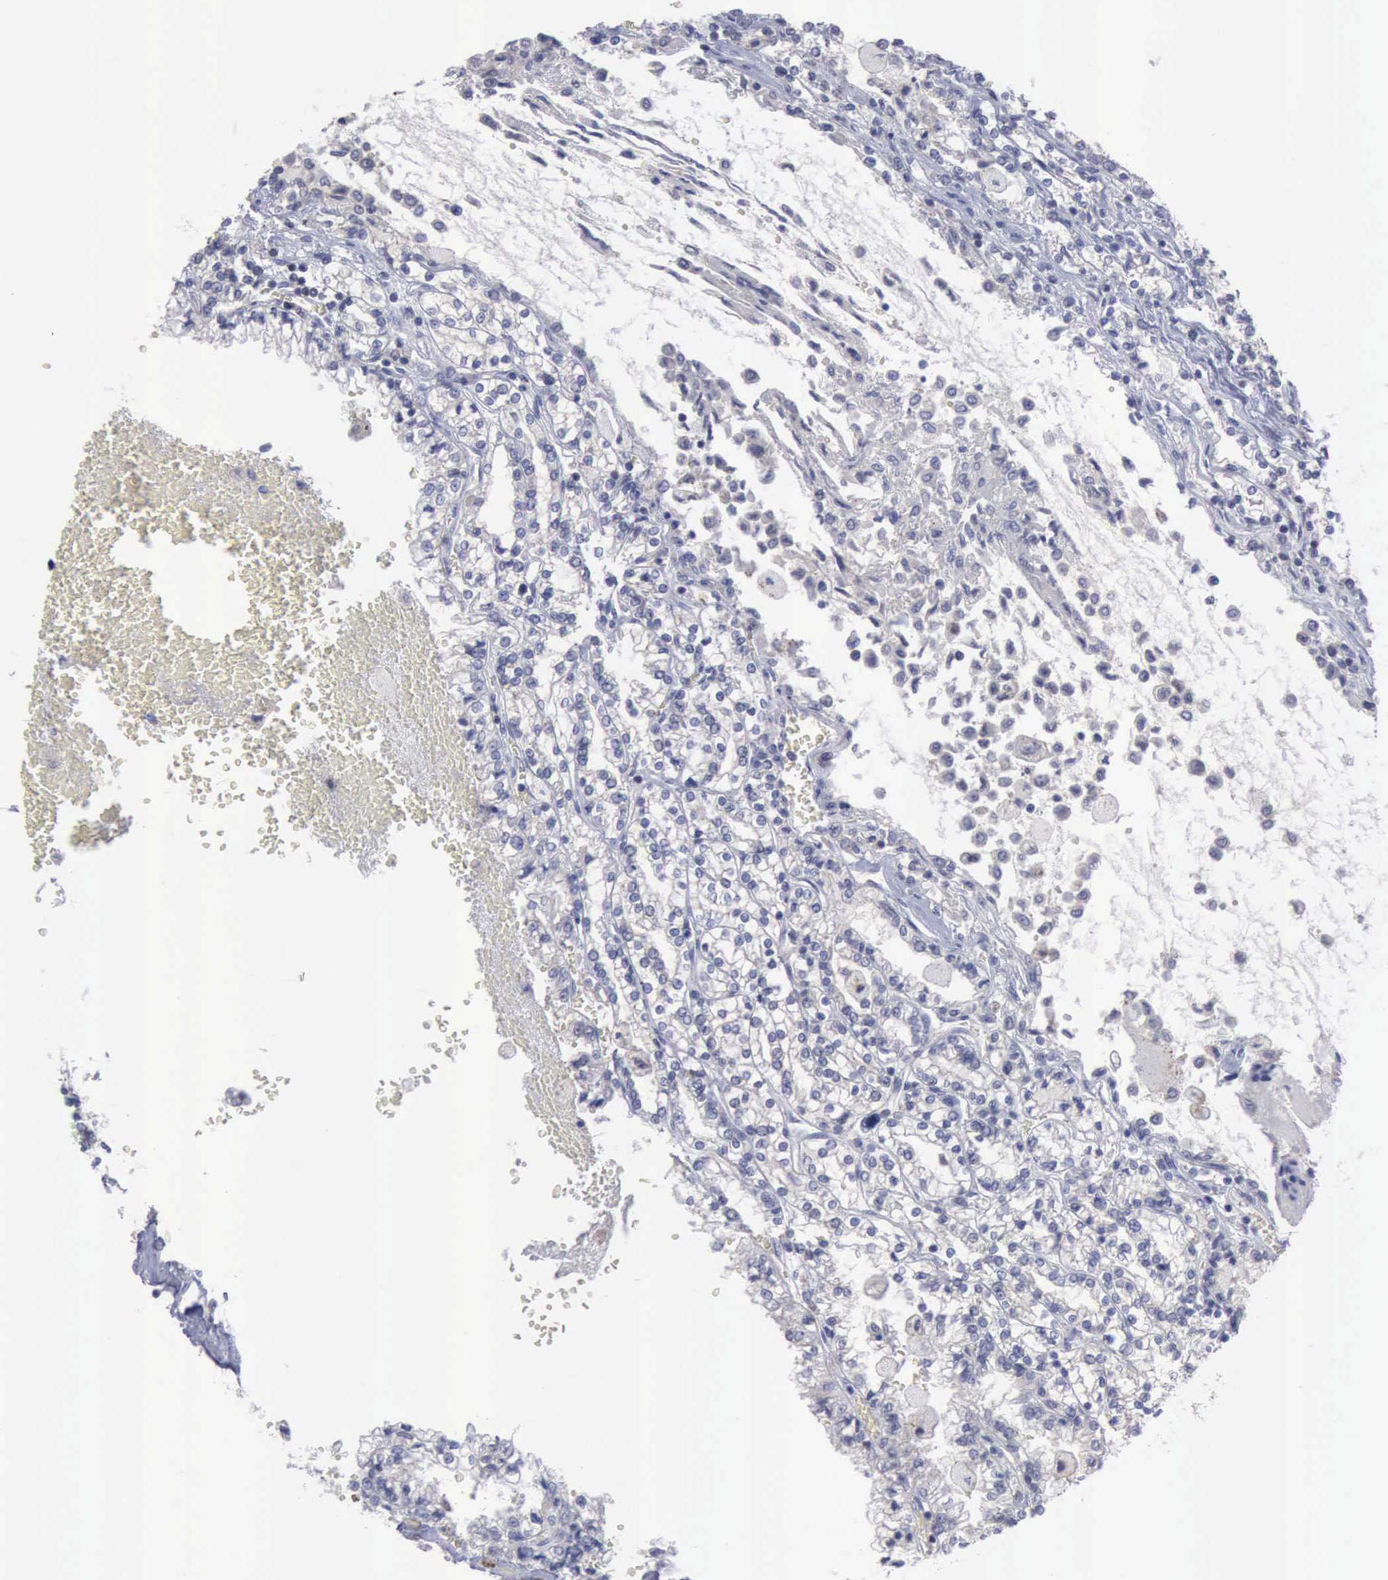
{"staining": {"intensity": "negative", "quantity": "none", "location": "none"}, "tissue": "renal cancer", "cell_type": "Tumor cells", "image_type": "cancer", "snomed": [{"axis": "morphology", "description": "Adenocarcinoma, NOS"}, {"axis": "topography", "description": "Kidney"}], "caption": "Protein analysis of adenocarcinoma (renal) demonstrates no significant positivity in tumor cells.", "gene": "SATB2", "patient": {"sex": "female", "age": 56}}